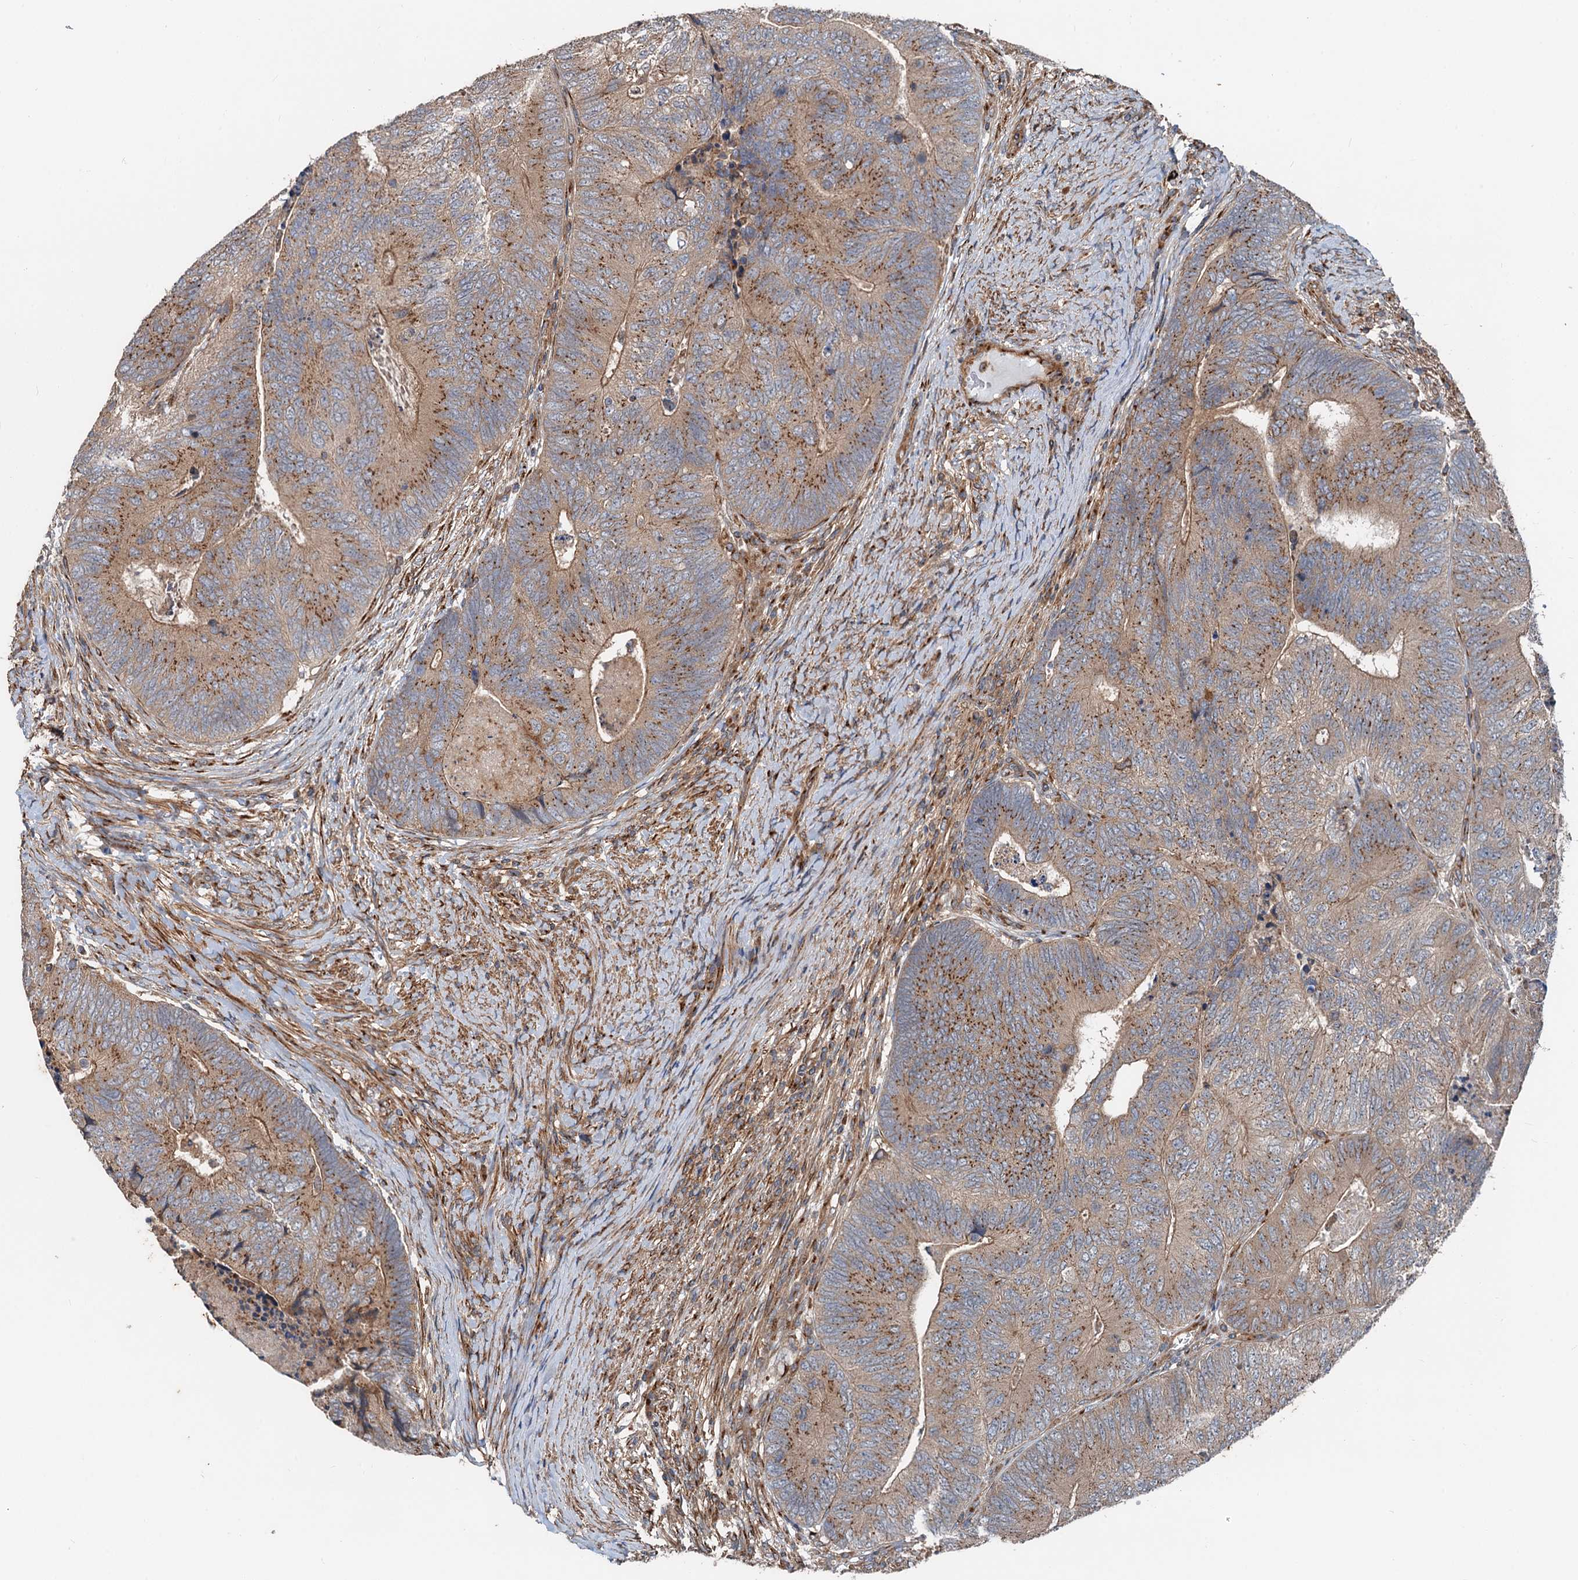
{"staining": {"intensity": "moderate", "quantity": ">75%", "location": "cytoplasmic/membranous"}, "tissue": "colorectal cancer", "cell_type": "Tumor cells", "image_type": "cancer", "snomed": [{"axis": "morphology", "description": "Adenocarcinoma, NOS"}, {"axis": "topography", "description": "Colon"}], "caption": "Immunohistochemistry (IHC) of colorectal cancer reveals medium levels of moderate cytoplasmic/membranous positivity in approximately >75% of tumor cells.", "gene": "ANKRD26", "patient": {"sex": "female", "age": 67}}